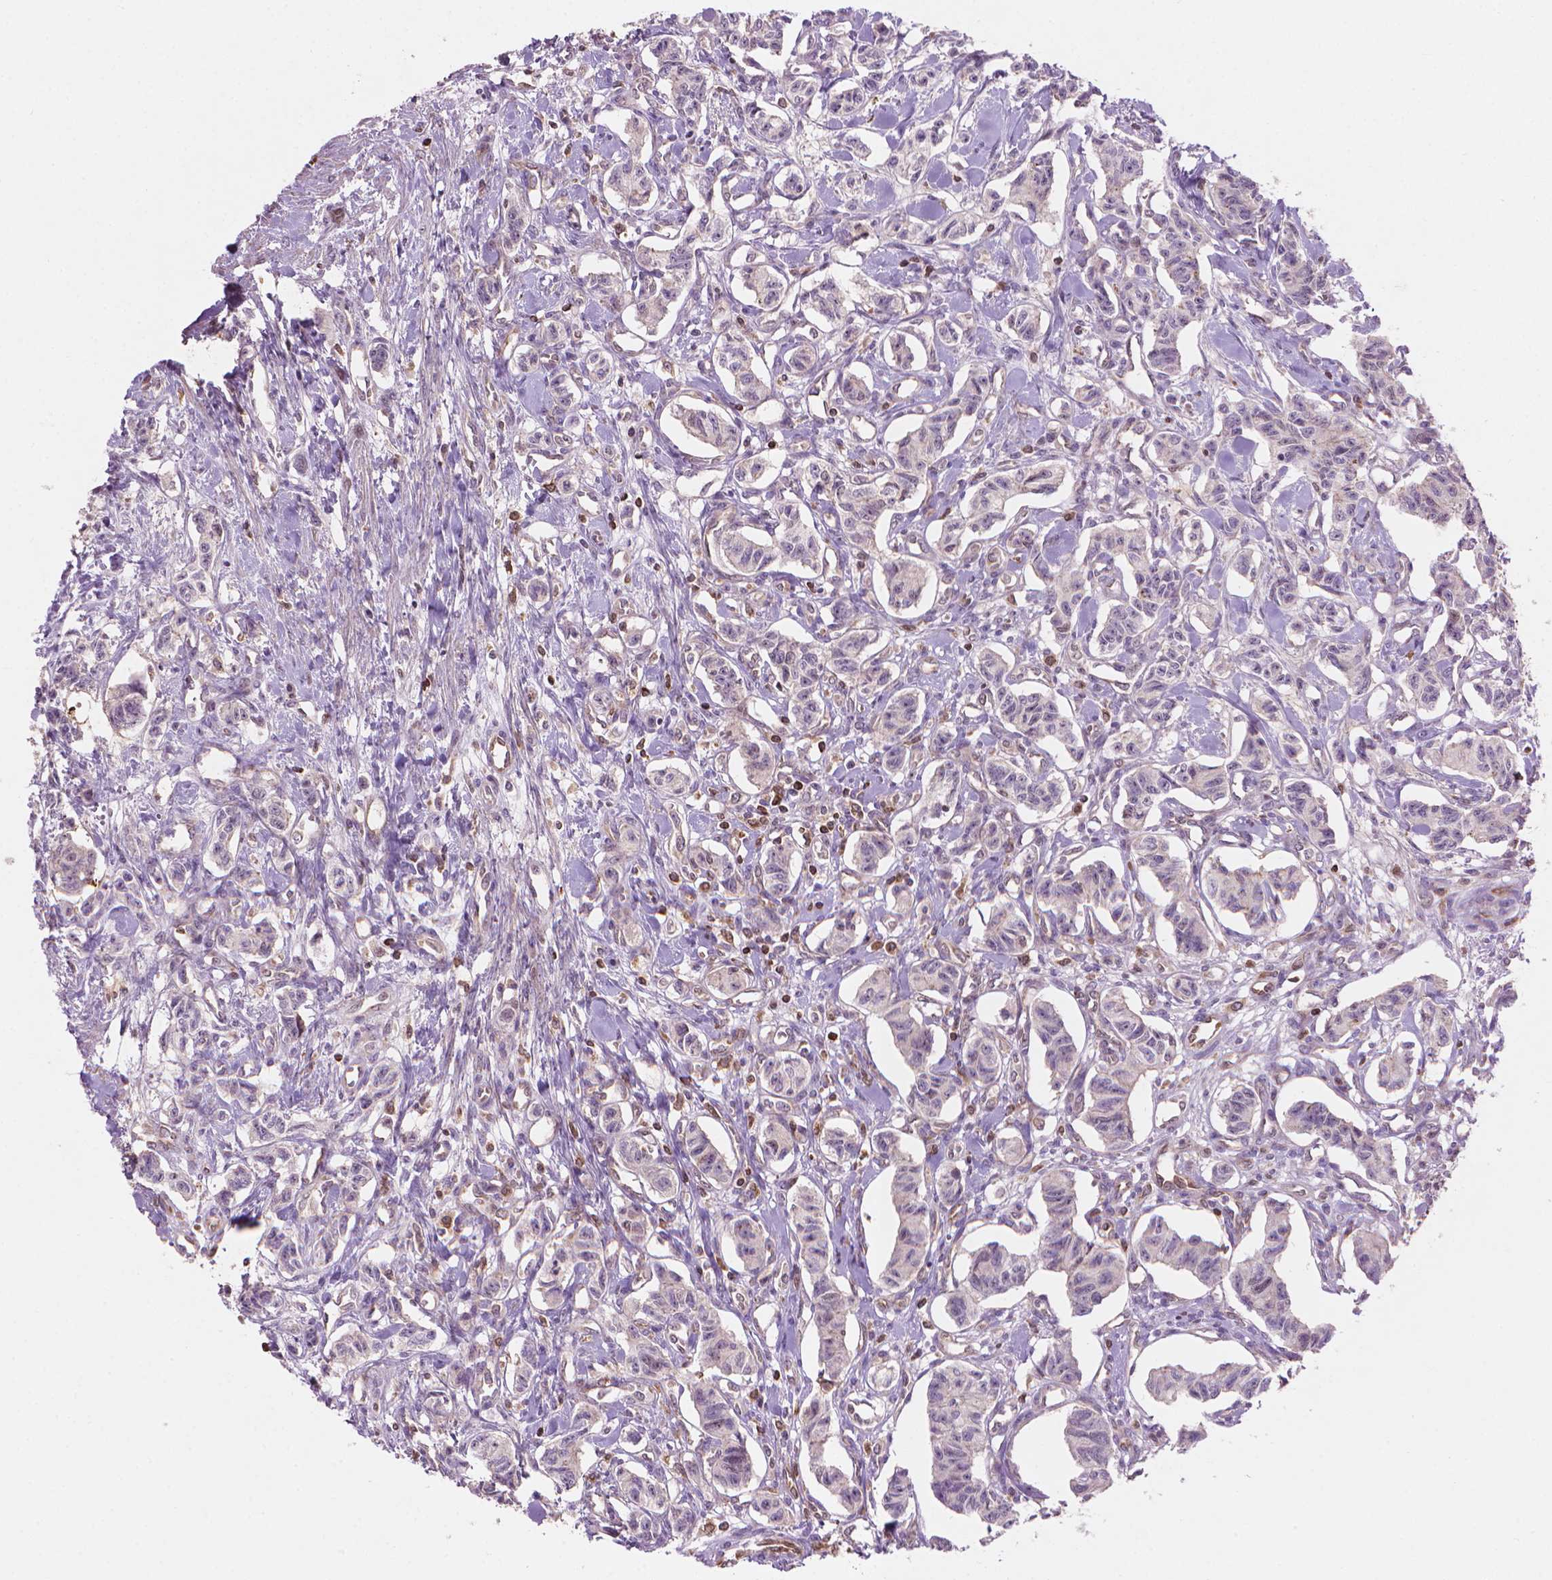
{"staining": {"intensity": "negative", "quantity": "none", "location": "none"}, "tissue": "carcinoid", "cell_type": "Tumor cells", "image_type": "cancer", "snomed": [{"axis": "morphology", "description": "Carcinoid, malignant, NOS"}, {"axis": "topography", "description": "Kidney"}], "caption": "A photomicrograph of human malignant carcinoid is negative for staining in tumor cells.", "gene": "SMC2", "patient": {"sex": "female", "age": 41}}